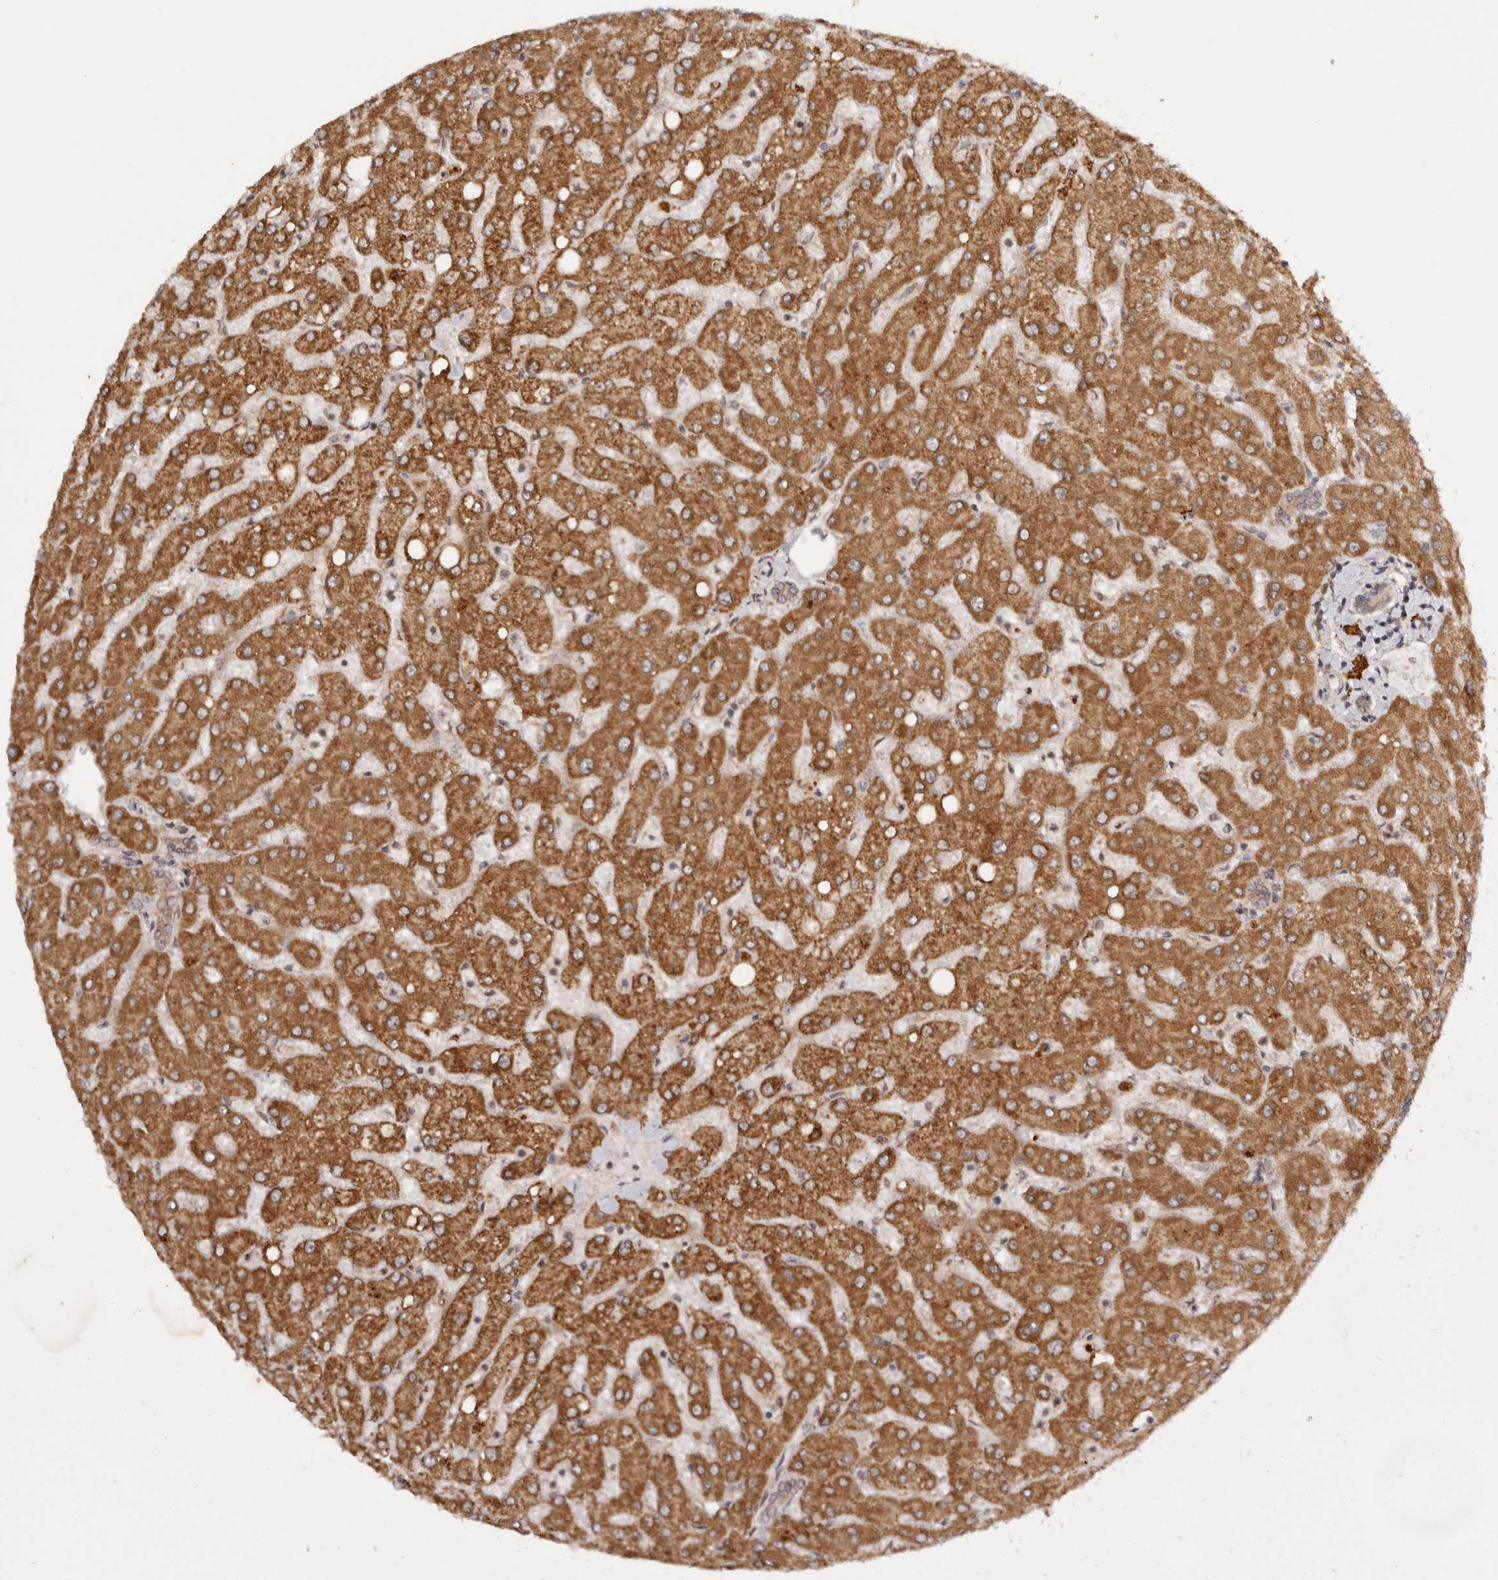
{"staining": {"intensity": "weak", "quantity": ">75%", "location": "cytoplasmic/membranous"}, "tissue": "liver", "cell_type": "Cholangiocytes", "image_type": "normal", "snomed": [{"axis": "morphology", "description": "Normal tissue, NOS"}, {"axis": "topography", "description": "Liver"}], "caption": "This photomicrograph shows immunohistochemistry (IHC) staining of normal human liver, with low weak cytoplasmic/membranous staining in approximately >75% of cholangiocytes.", "gene": "TARS2", "patient": {"sex": "female", "age": 54}}